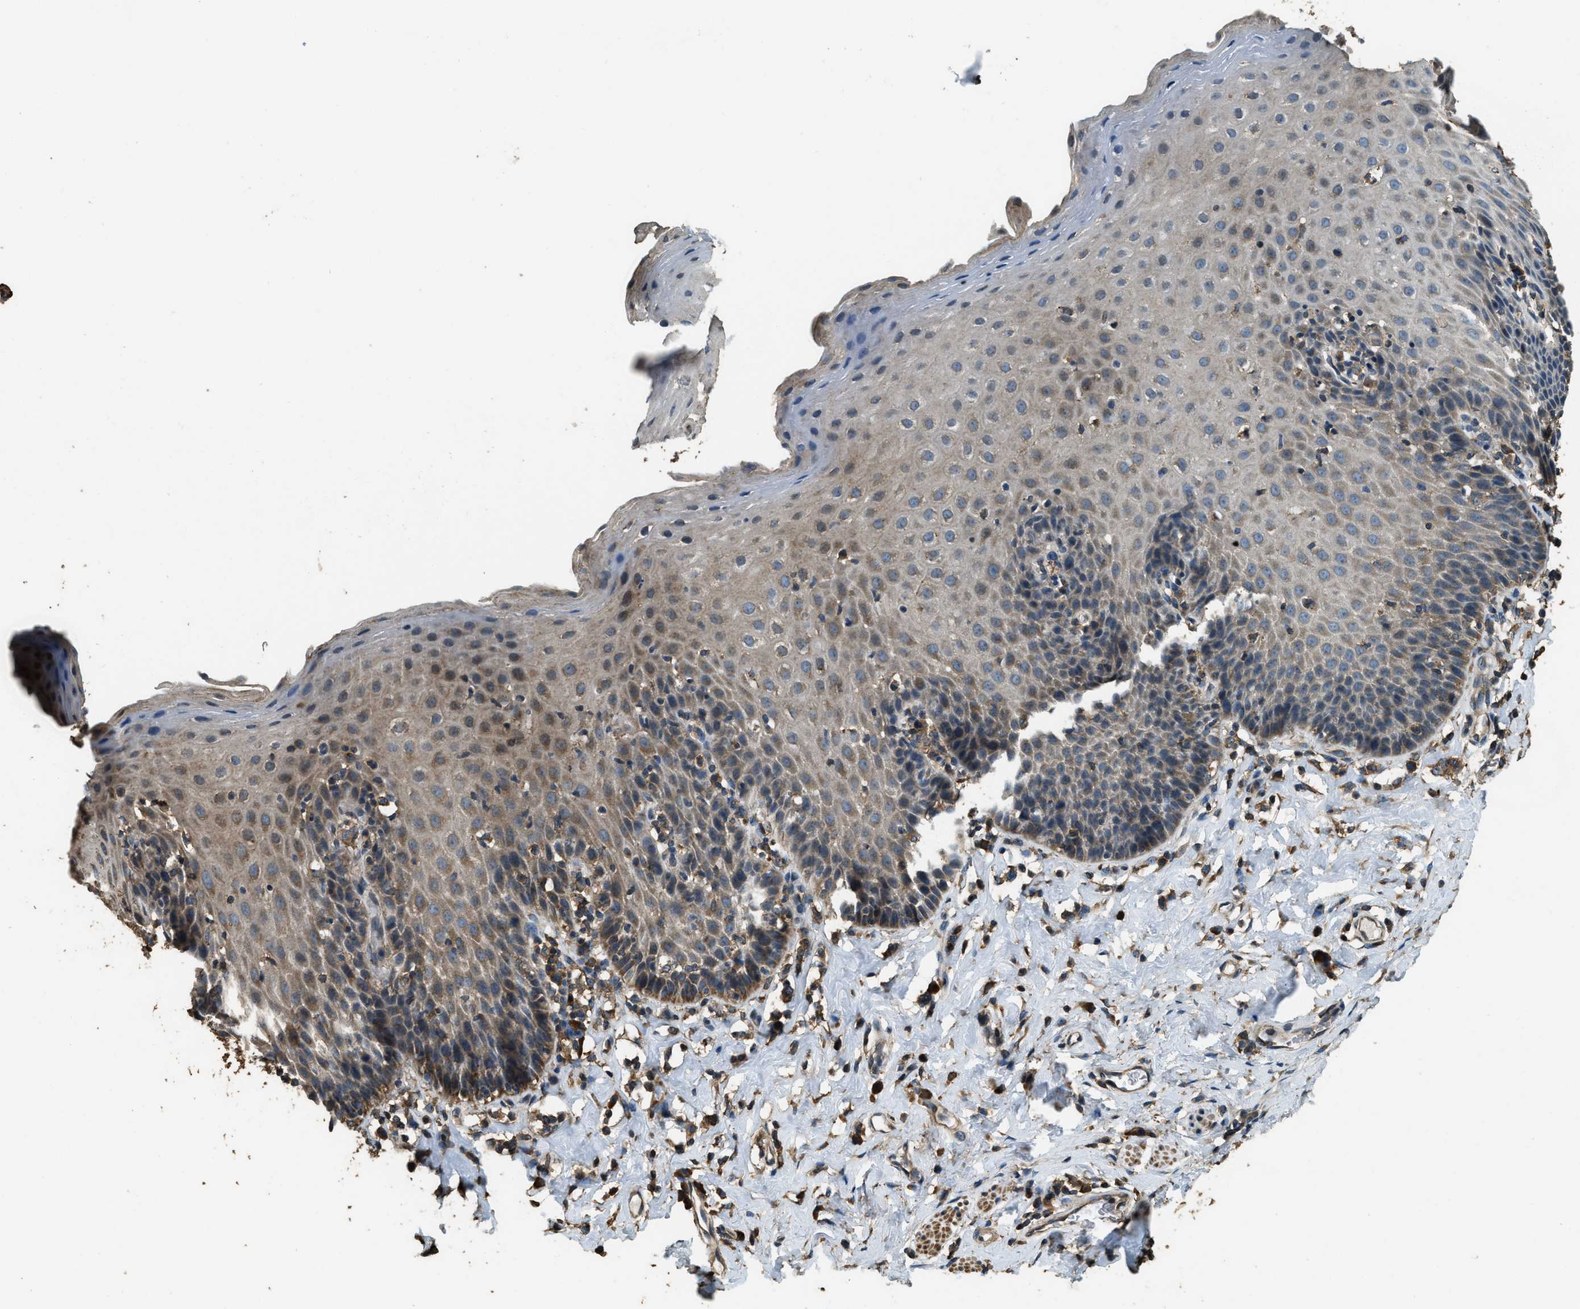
{"staining": {"intensity": "moderate", "quantity": ">75%", "location": "cytoplasmic/membranous"}, "tissue": "esophagus", "cell_type": "Squamous epithelial cells", "image_type": "normal", "snomed": [{"axis": "morphology", "description": "Normal tissue, NOS"}, {"axis": "topography", "description": "Esophagus"}], "caption": "A high-resolution photomicrograph shows immunohistochemistry (IHC) staining of unremarkable esophagus, which shows moderate cytoplasmic/membranous staining in about >75% of squamous epithelial cells.", "gene": "ERGIC1", "patient": {"sex": "female", "age": 61}}